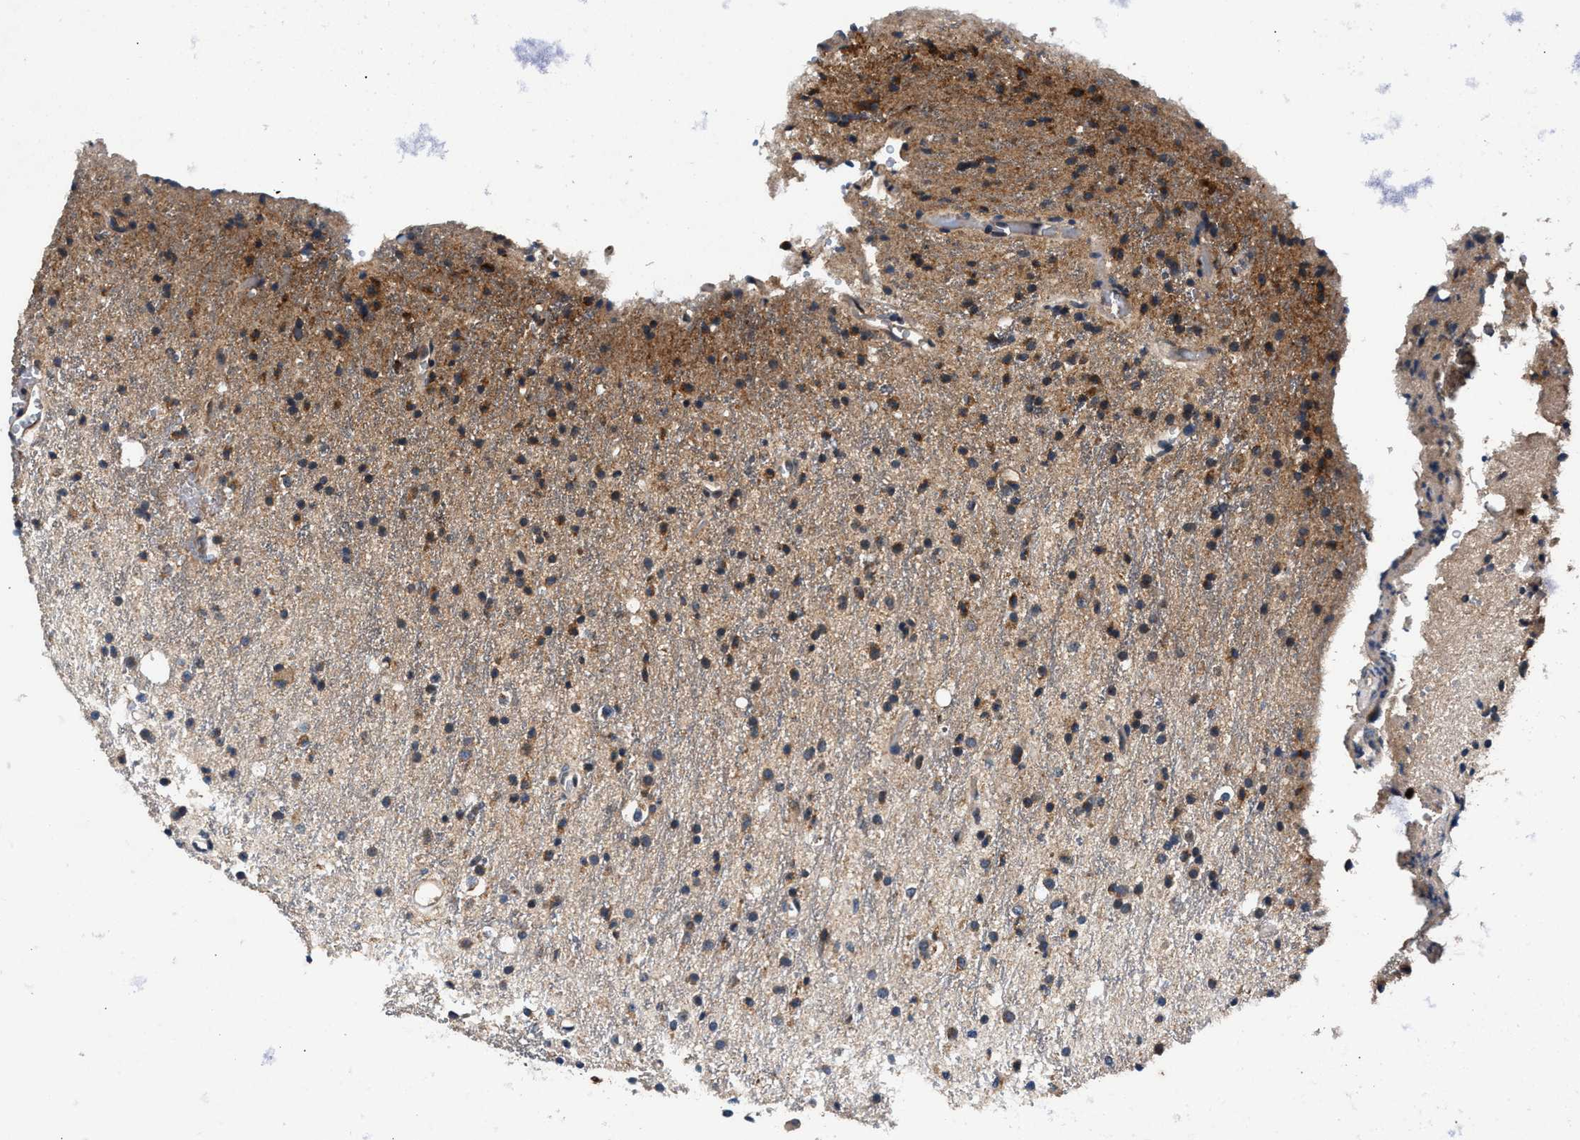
{"staining": {"intensity": "weak", "quantity": "25%-75%", "location": "cytoplasmic/membranous"}, "tissue": "glioma", "cell_type": "Tumor cells", "image_type": "cancer", "snomed": [{"axis": "morphology", "description": "Glioma, malignant, High grade"}, {"axis": "topography", "description": "Brain"}], "caption": "Glioma stained for a protein (brown) shows weak cytoplasmic/membranous positive staining in approximately 25%-75% of tumor cells.", "gene": "IMMT", "patient": {"sex": "male", "age": 47}}